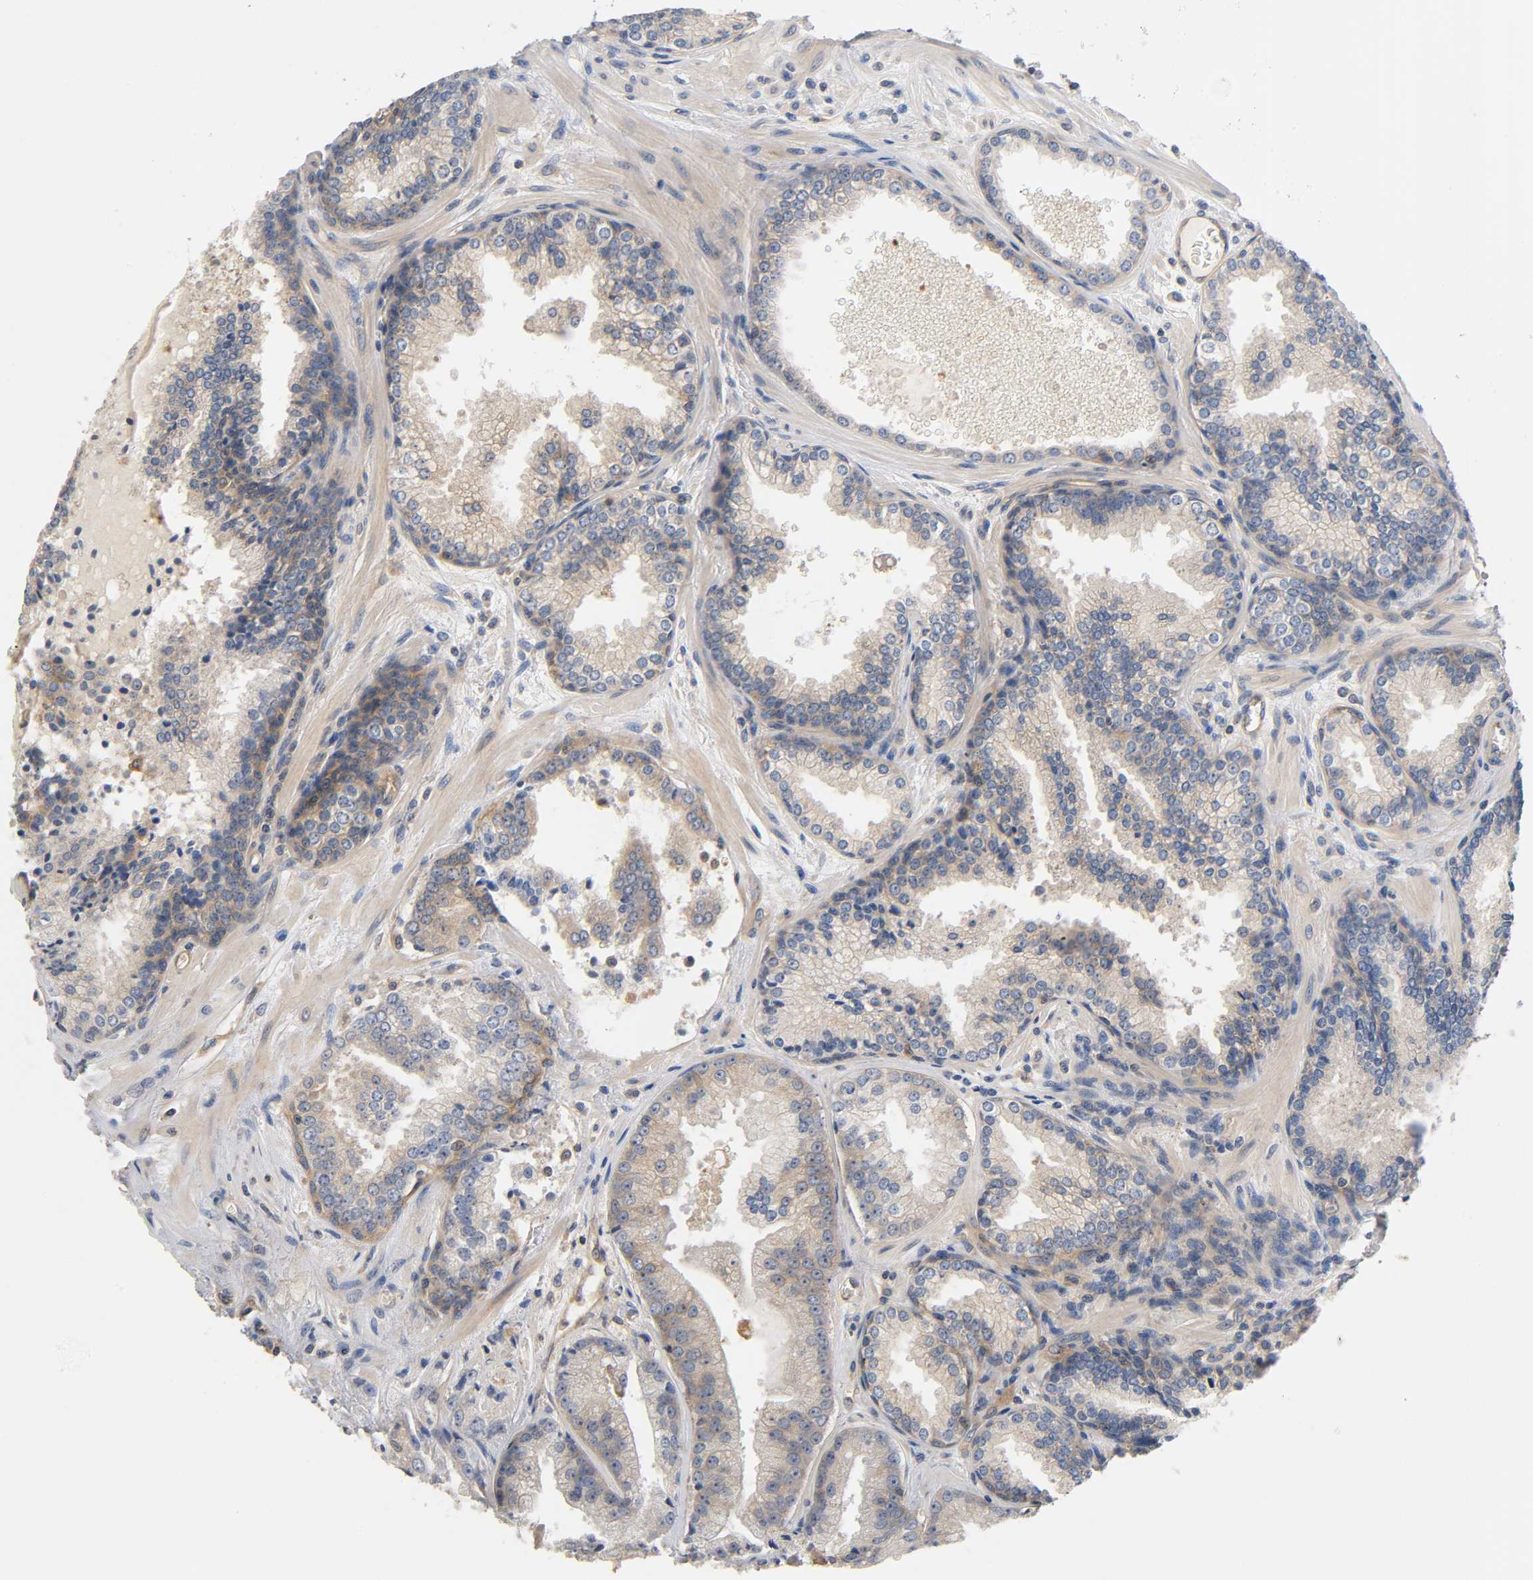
{"staining": {"intensity": "weak", "quantity": ">75%", "location": "cytoplasmic/membranous"}, "tissue": "prostate cancer", "cell_type": "Tumor cells", "image_type": "cancer", "snomed": [{"axis": "morphology", "description": "Adenocarcinoma, Low grade"}, {"axis": "topography", "description": "Prostate"}], "caption": "Immunohistochemical staining of prostate cancer (adenocarcinoma (low-grade)) demonstrates low levels of weak cytoplasmic/membranous expression in about >75% of tumor cells. (Brightfield microscopy of DAB IHC at high magnification).", "gene": "PRKAB1", "patient": {"sex": "male", "age": 60}}